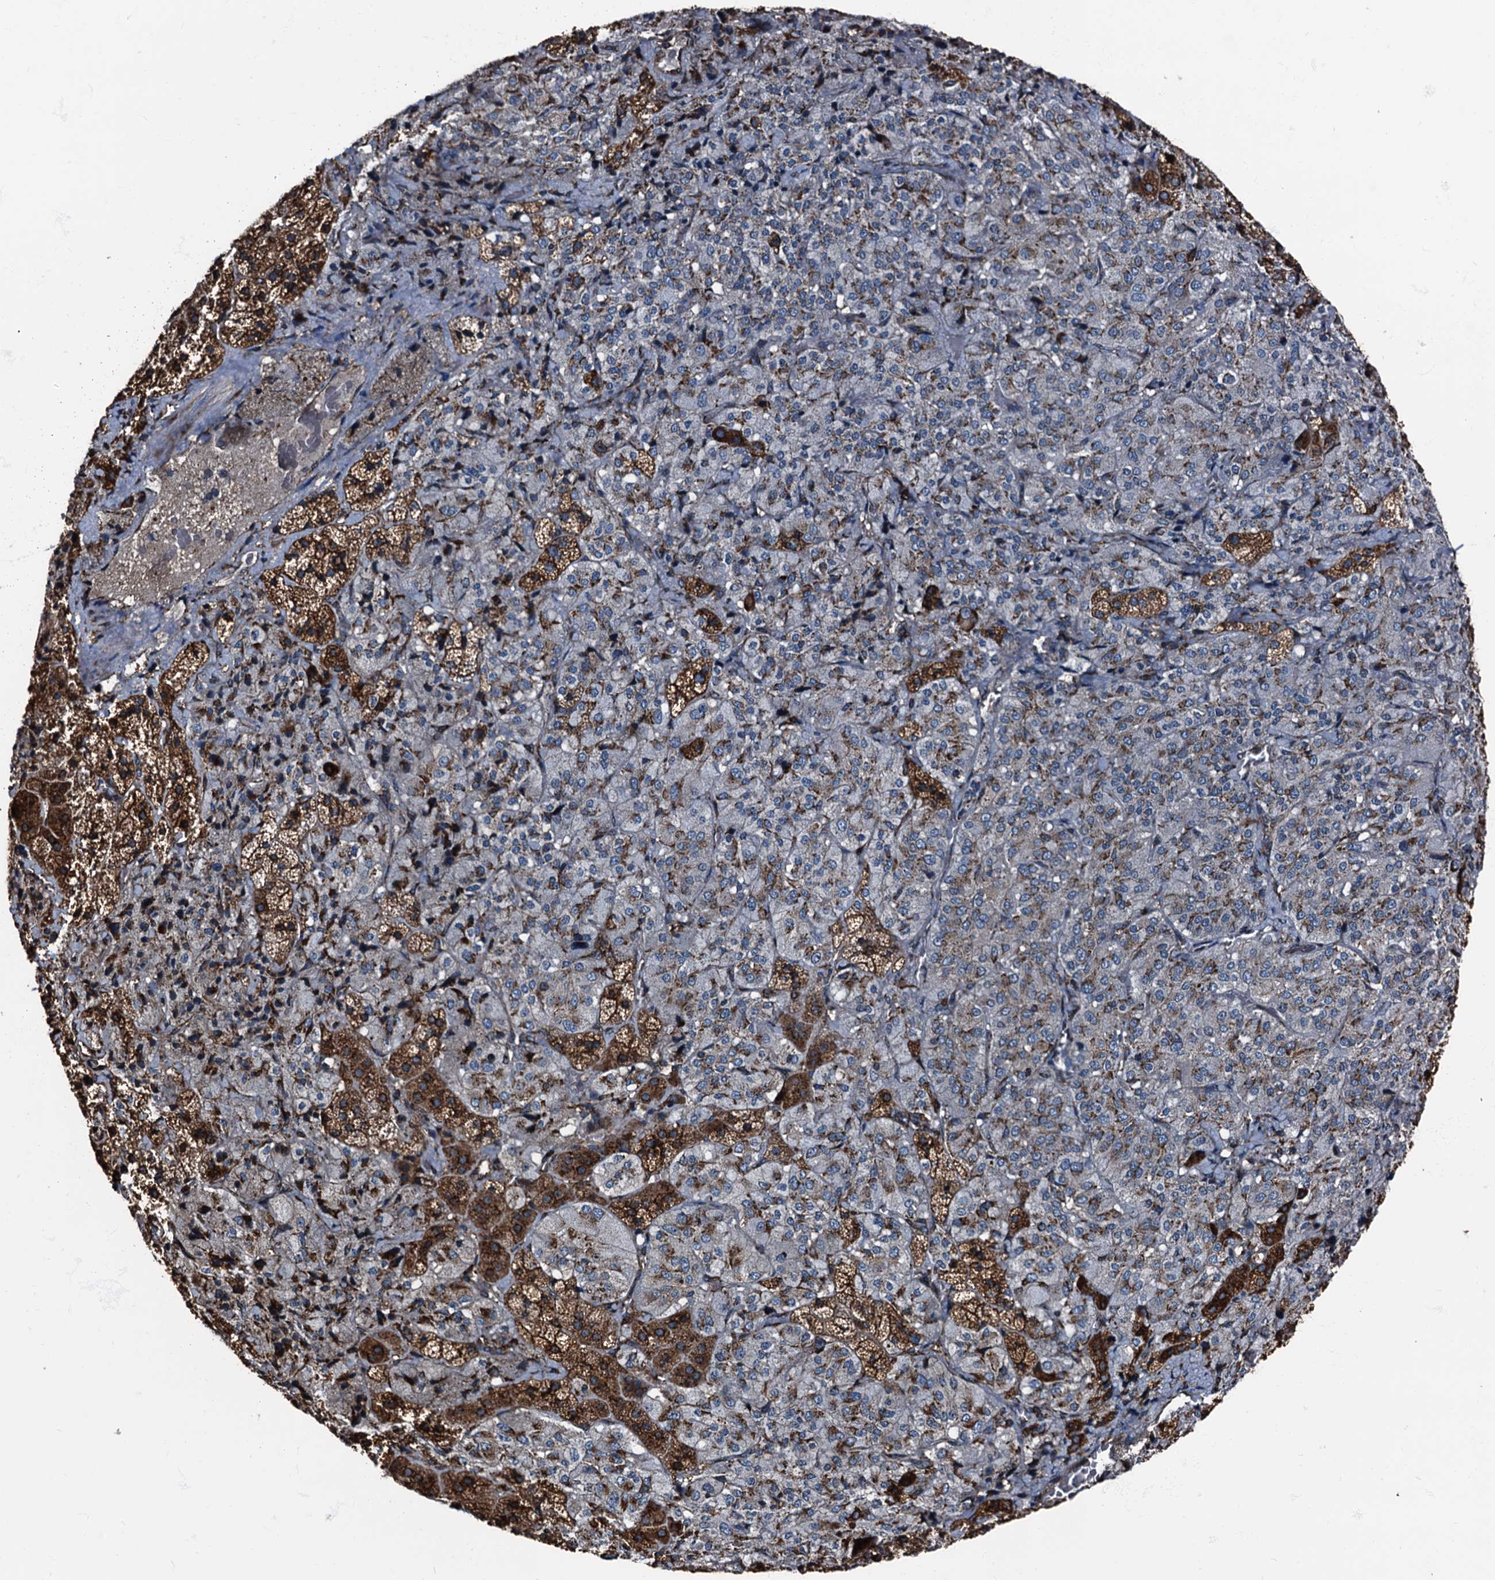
{"staining": {"intensity": "moderate", "quantity": ">75%", "location": "cytoplasmic/membranous"}, "tissue": "adrenal gland", "cell_type": "Glandular cells", "image_type": "normal", "snomed": [{"axis": "morphology", "description": "Normal tissue, NOS"}, {"axis": "topography", "description": "Adrenal gland"}], "caption": "Immunohistochemistry image of normal adrenal gland: adrenal gland stained using immunohistochemistry (IHC) demonstrates medium levels of moderate protein expression localized specifically in the cytoplasmic/membranous of glandular cells, appearing as a cytoplasmic/membranous brown color.", "gene": "ATP2C1", "patient": {"sex": "female", "age": 44}}